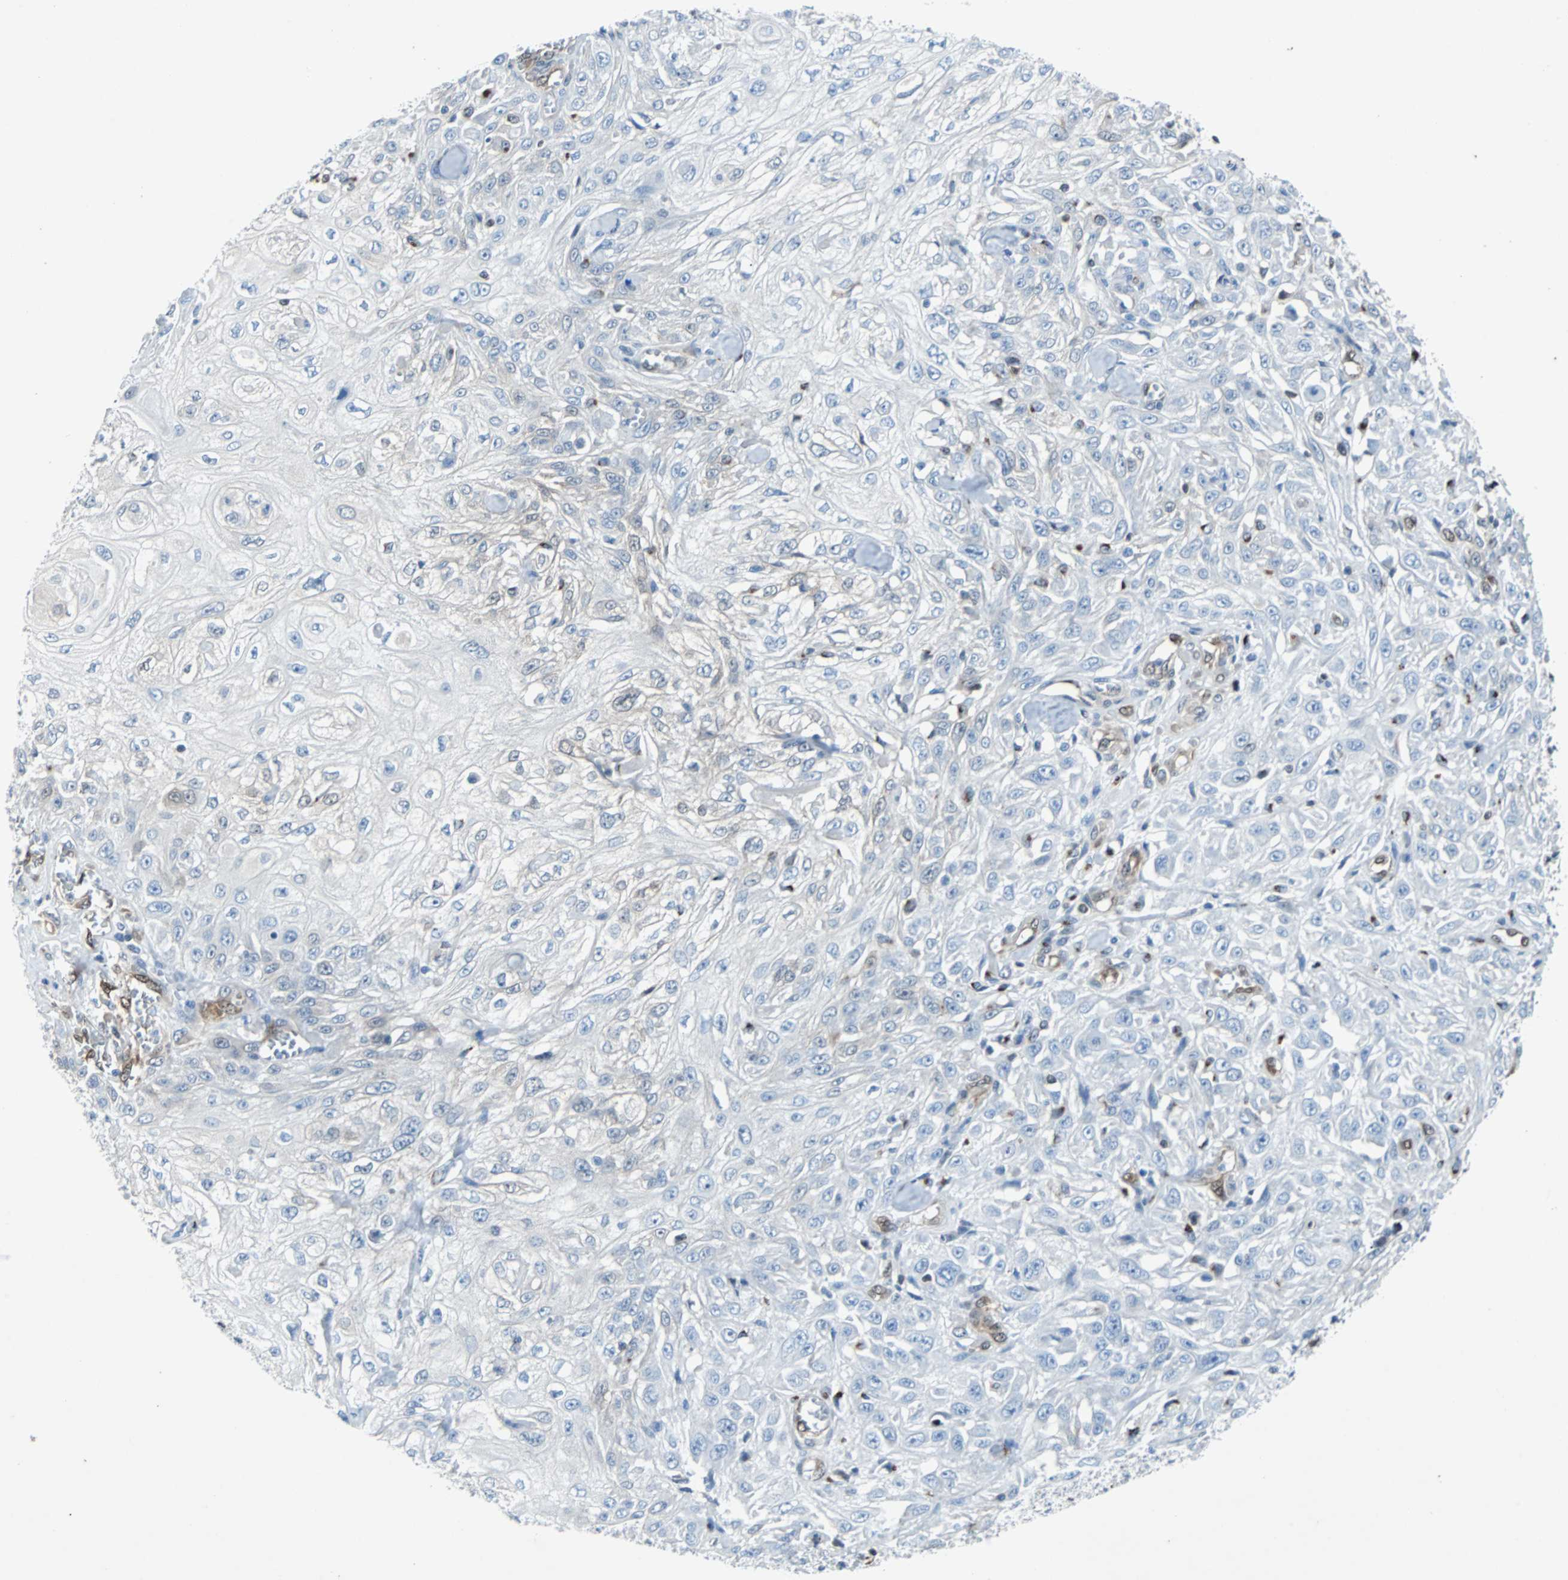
{"staining": {"intensity": "negative", "quantity": "none", "location": "none"}, "tissue": "skin cancer", "cell_type": "Tumor cells", "image_type": "cancer", "snomed": [{"axis": "morphology", "description": "Squamous cell carcinoma, NOS"}, {"axis": "morphology", "description": "Squamous cell carcinoma, metastatic, NOS"}, {"axis": "topography", "description": "Skin"}, {"axis": "topography", "description": "Lymph node"}], "caption": "Protein analysis of metastatic squamous cell carcinoma (skin) reveals no significant staining in tumor cells.", "gene": "MAP2K6", "patient": {"sex": "male", "age": 75}}